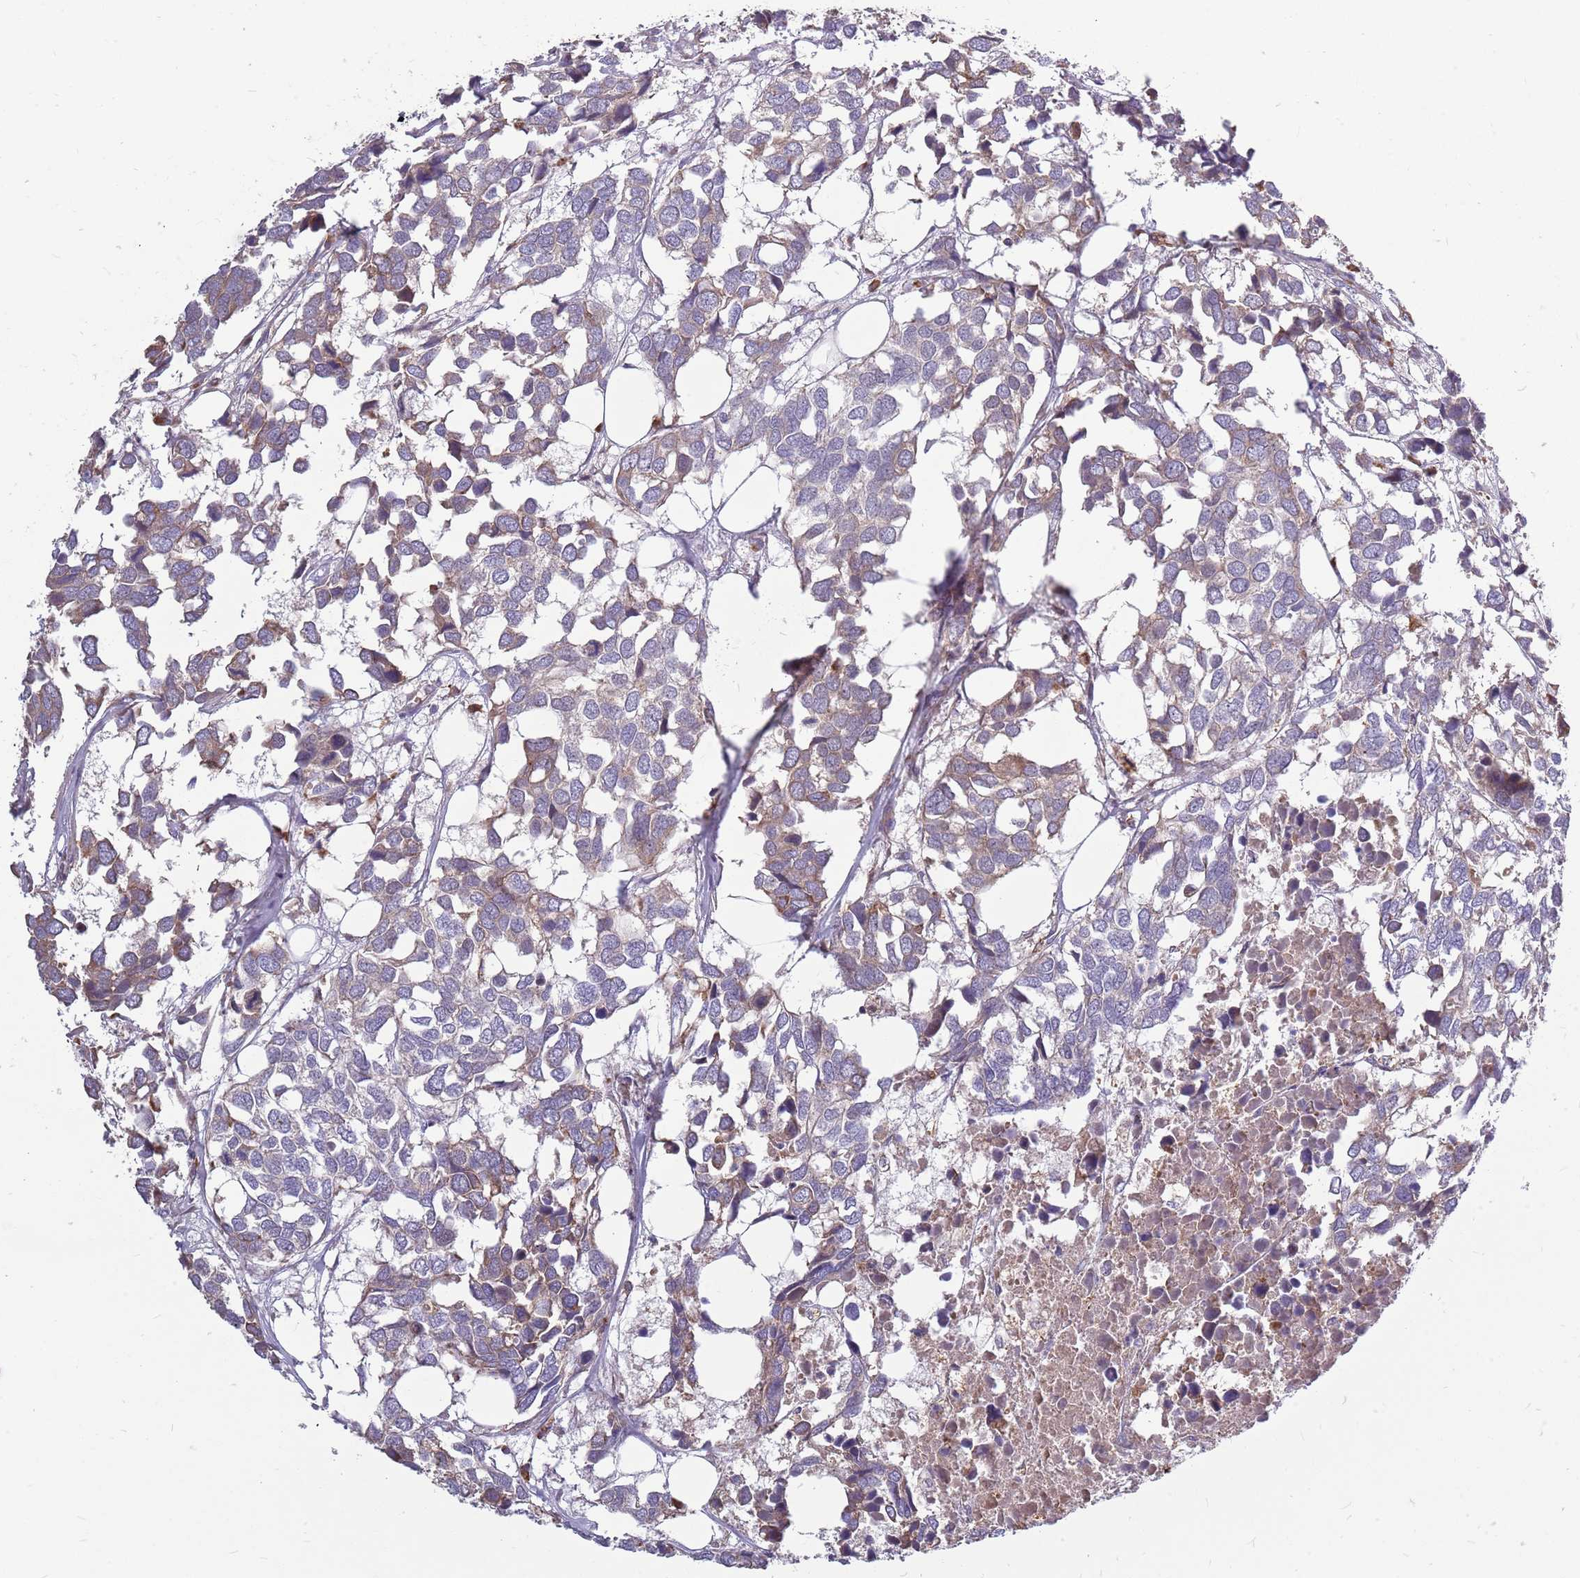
{"staining": {"intensity": "moderate", "quantity": "<25%", "location": "cytoplasmic/membranous"}, "tissue": "breast cancer", "cell_type": "Tumor cells", "image_type": "cancer", "snomed": [{"axis": "morphology", "description": "Duct carcinoma"}, {"axis": "topography", "description": "Breast"}], "caption": "This photomicrograph exhibits immunohistochemistry (IHC) staining of human intraductal carcinoma (breast), with low moderate cytoplasmic/membranous staining in about <25% of tumor cells.", "gene": "PPP1R27", "patient": {"sex": "female", "age": 83}}